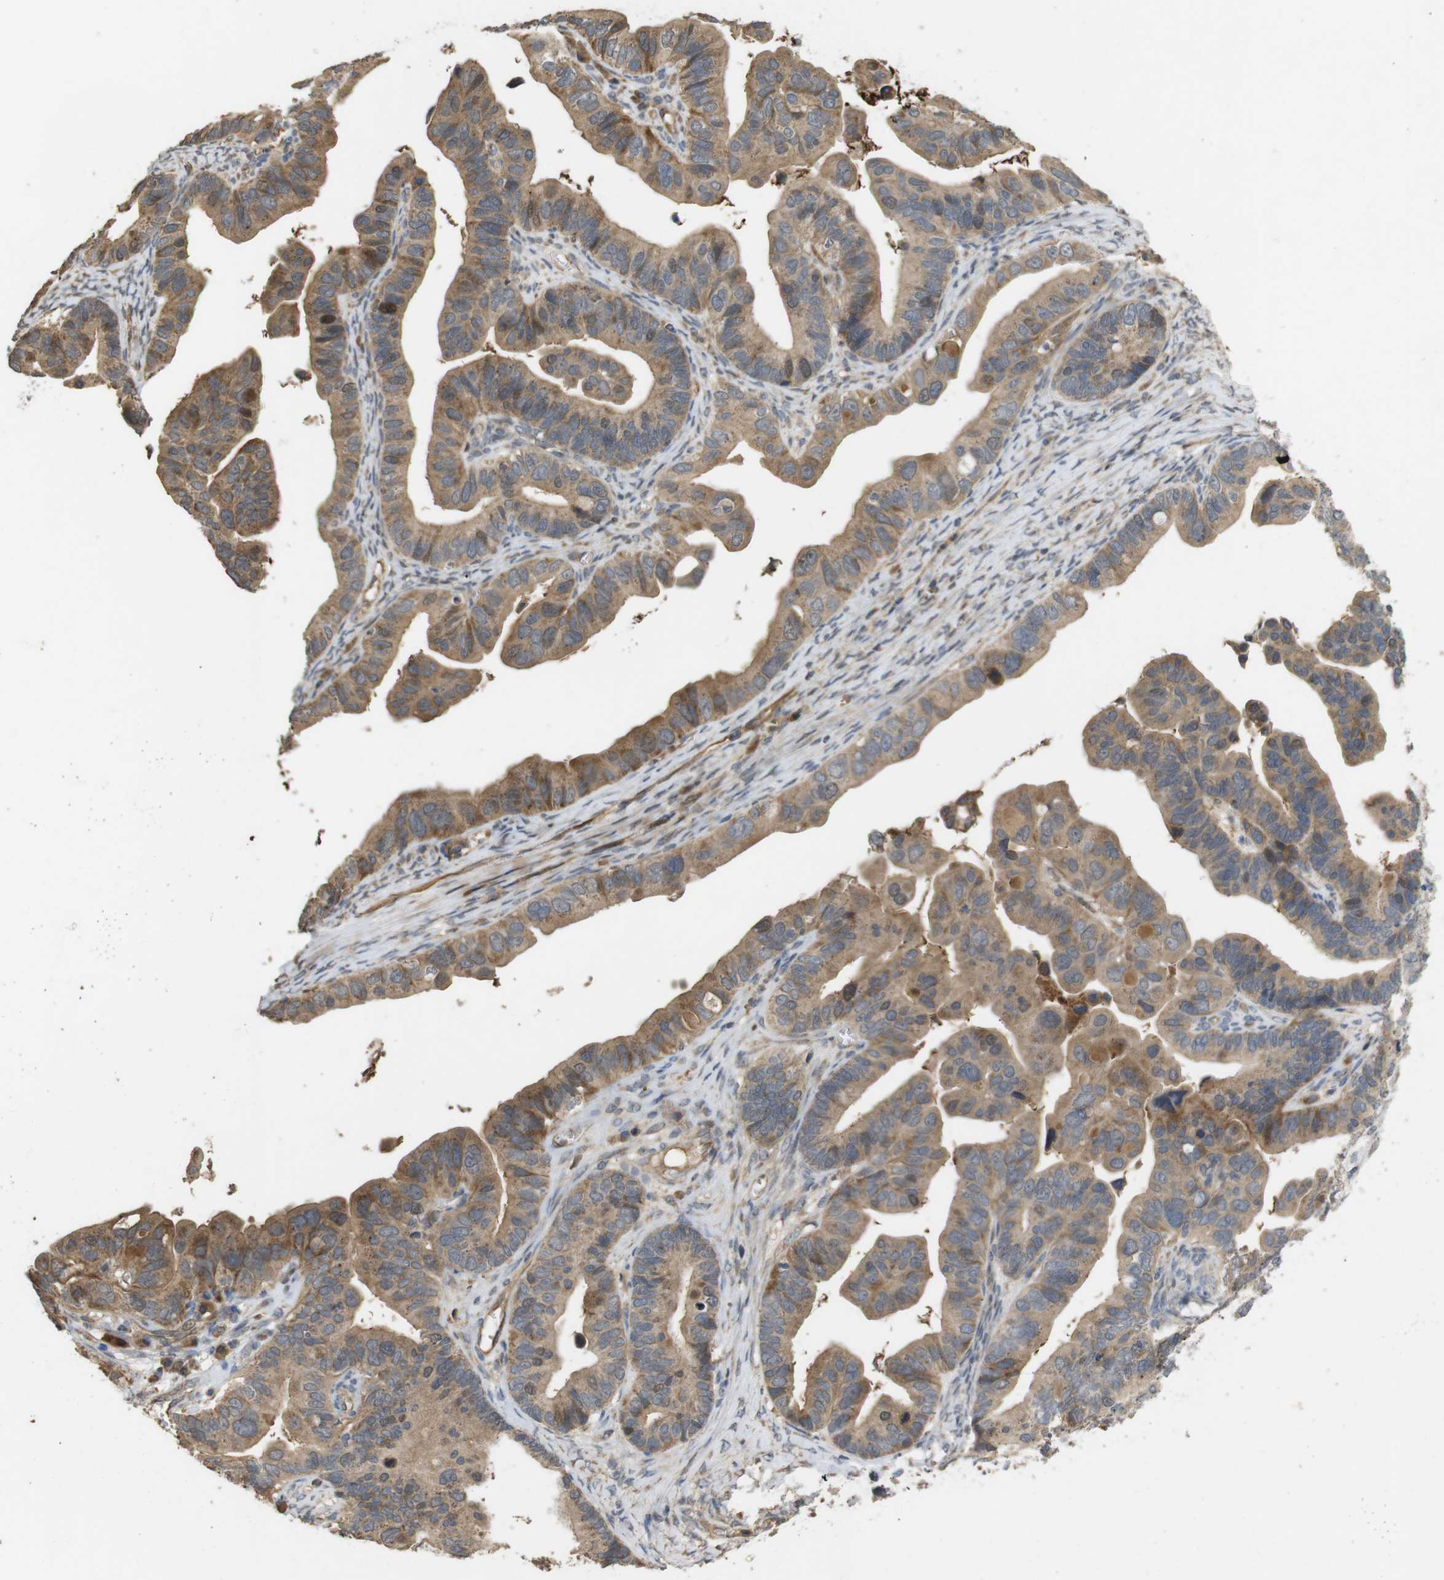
{"staining": {"intensity": "moderate", "quantity": ">75%", "location": "cytoplasmic/membranous,nuclear"}, "tissue": "ovarian cancer", "cell_type": "Tumor cells", "image_type": "cancer", "snomed": [{"axis": "morphology", "description": "Cystadenocarcinoma, serous, NOS"}, {"axis": "topography", "description": "Ovary"}], "caption": "Moderate cytoplasmic/membranous and nuclear staining is appreciated in about >75% of tumor cells in ovarian serous cystadenocarcinoma. Ihc stains the protein of interest in brown and the nuclei are stained blue.", "gene": "PCDHB10", "patient": {"sex": "female", "age": 56}}